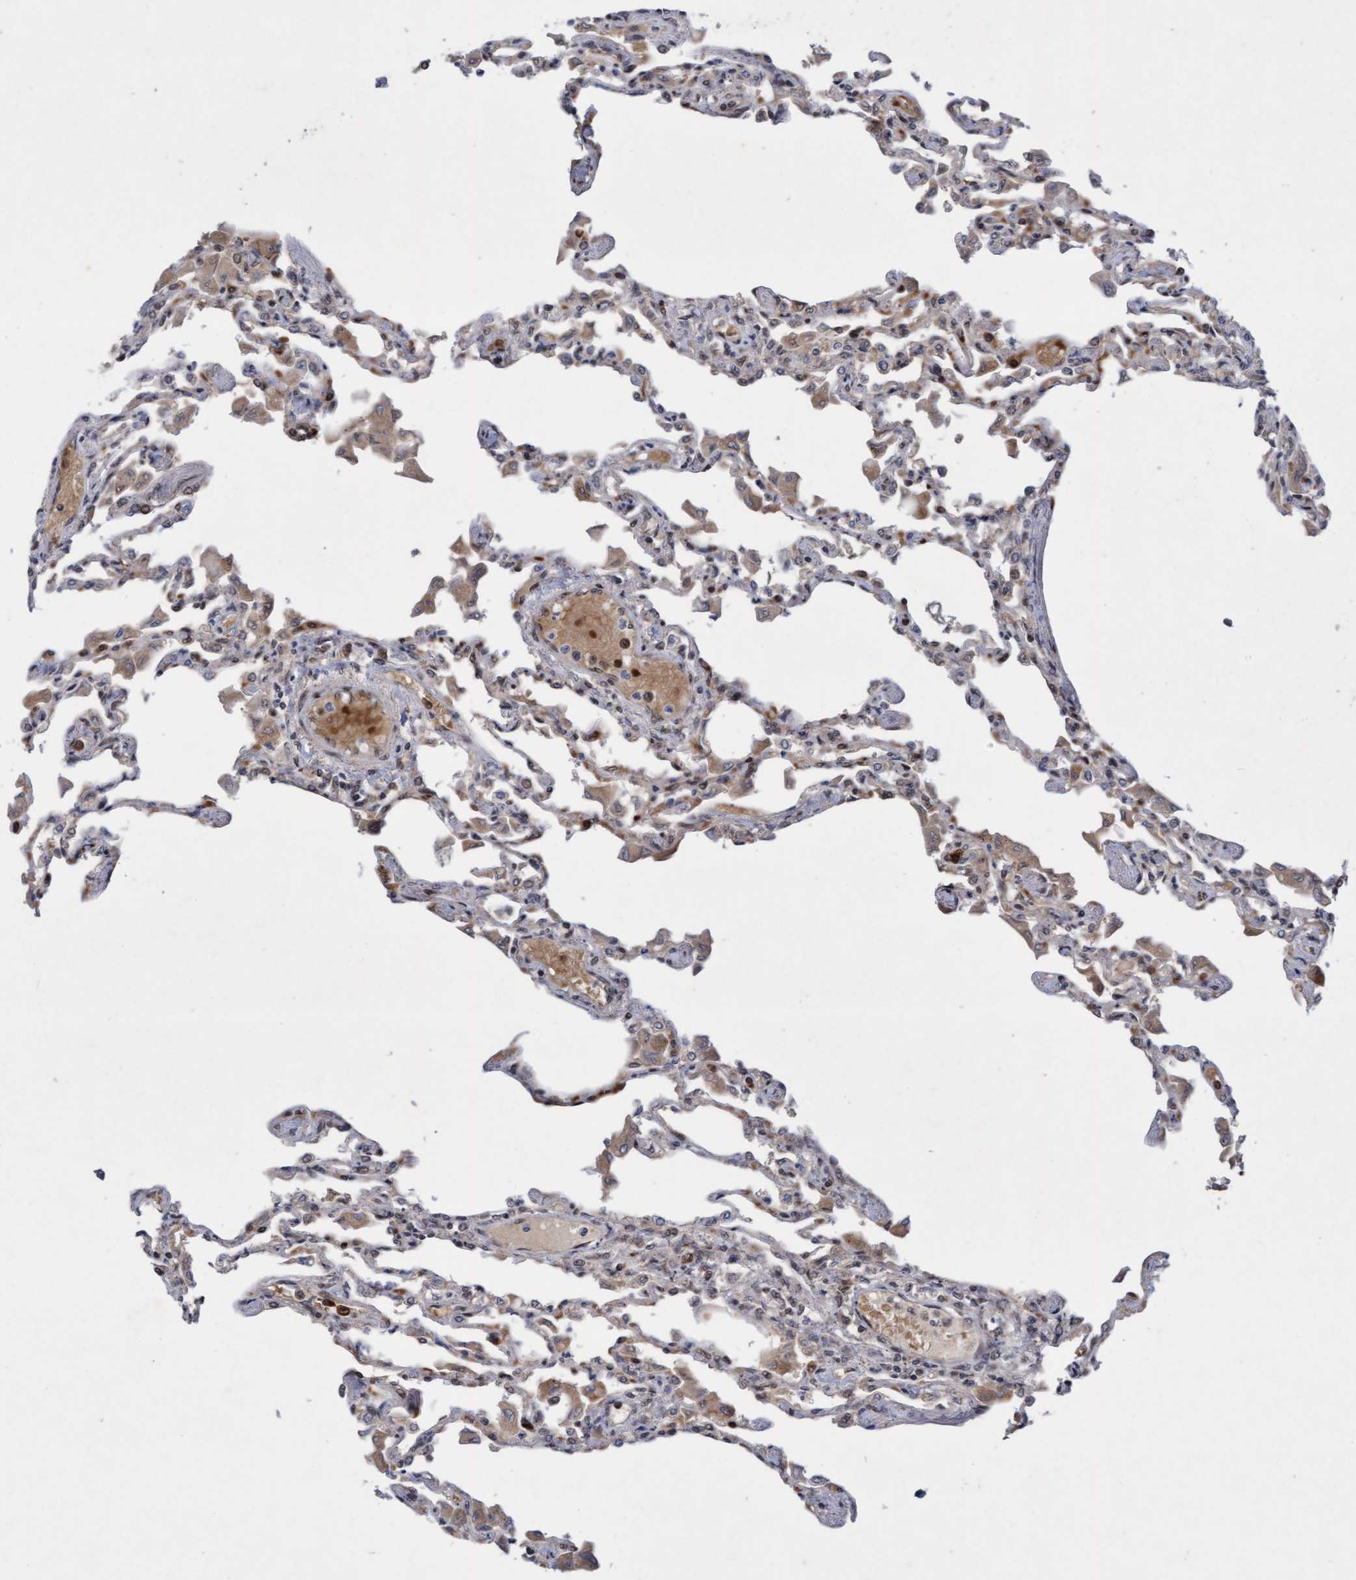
{"staining": {"intensity": "moderate", "quantity": "25%-75%", "location": "cytoplasmic/membranous"}, "tissue": "lung", "cell_type": "Alveolar cells", "image_type": "normal", "snomed": [{"axis": "morphology", "description": "Normal tissue, NOS"}, {"axis": "topography", "description": "Bronchus"}, {"axis": "topography", "description": "Lung"}], "caption": "High-magnification brightfield microscopy of benign lung stained with DAB (3,3'-diaminobenzidine) (brown) and counterstained with hematoxylin (blue). alveolar cells exhibit moderate cytoplasmic/membranous positivity is present in approximately25%-75% of cells. Nuclei are stained in blue.", "gene": "TANC2", "patient": {"sex": "female", "age": 49}}